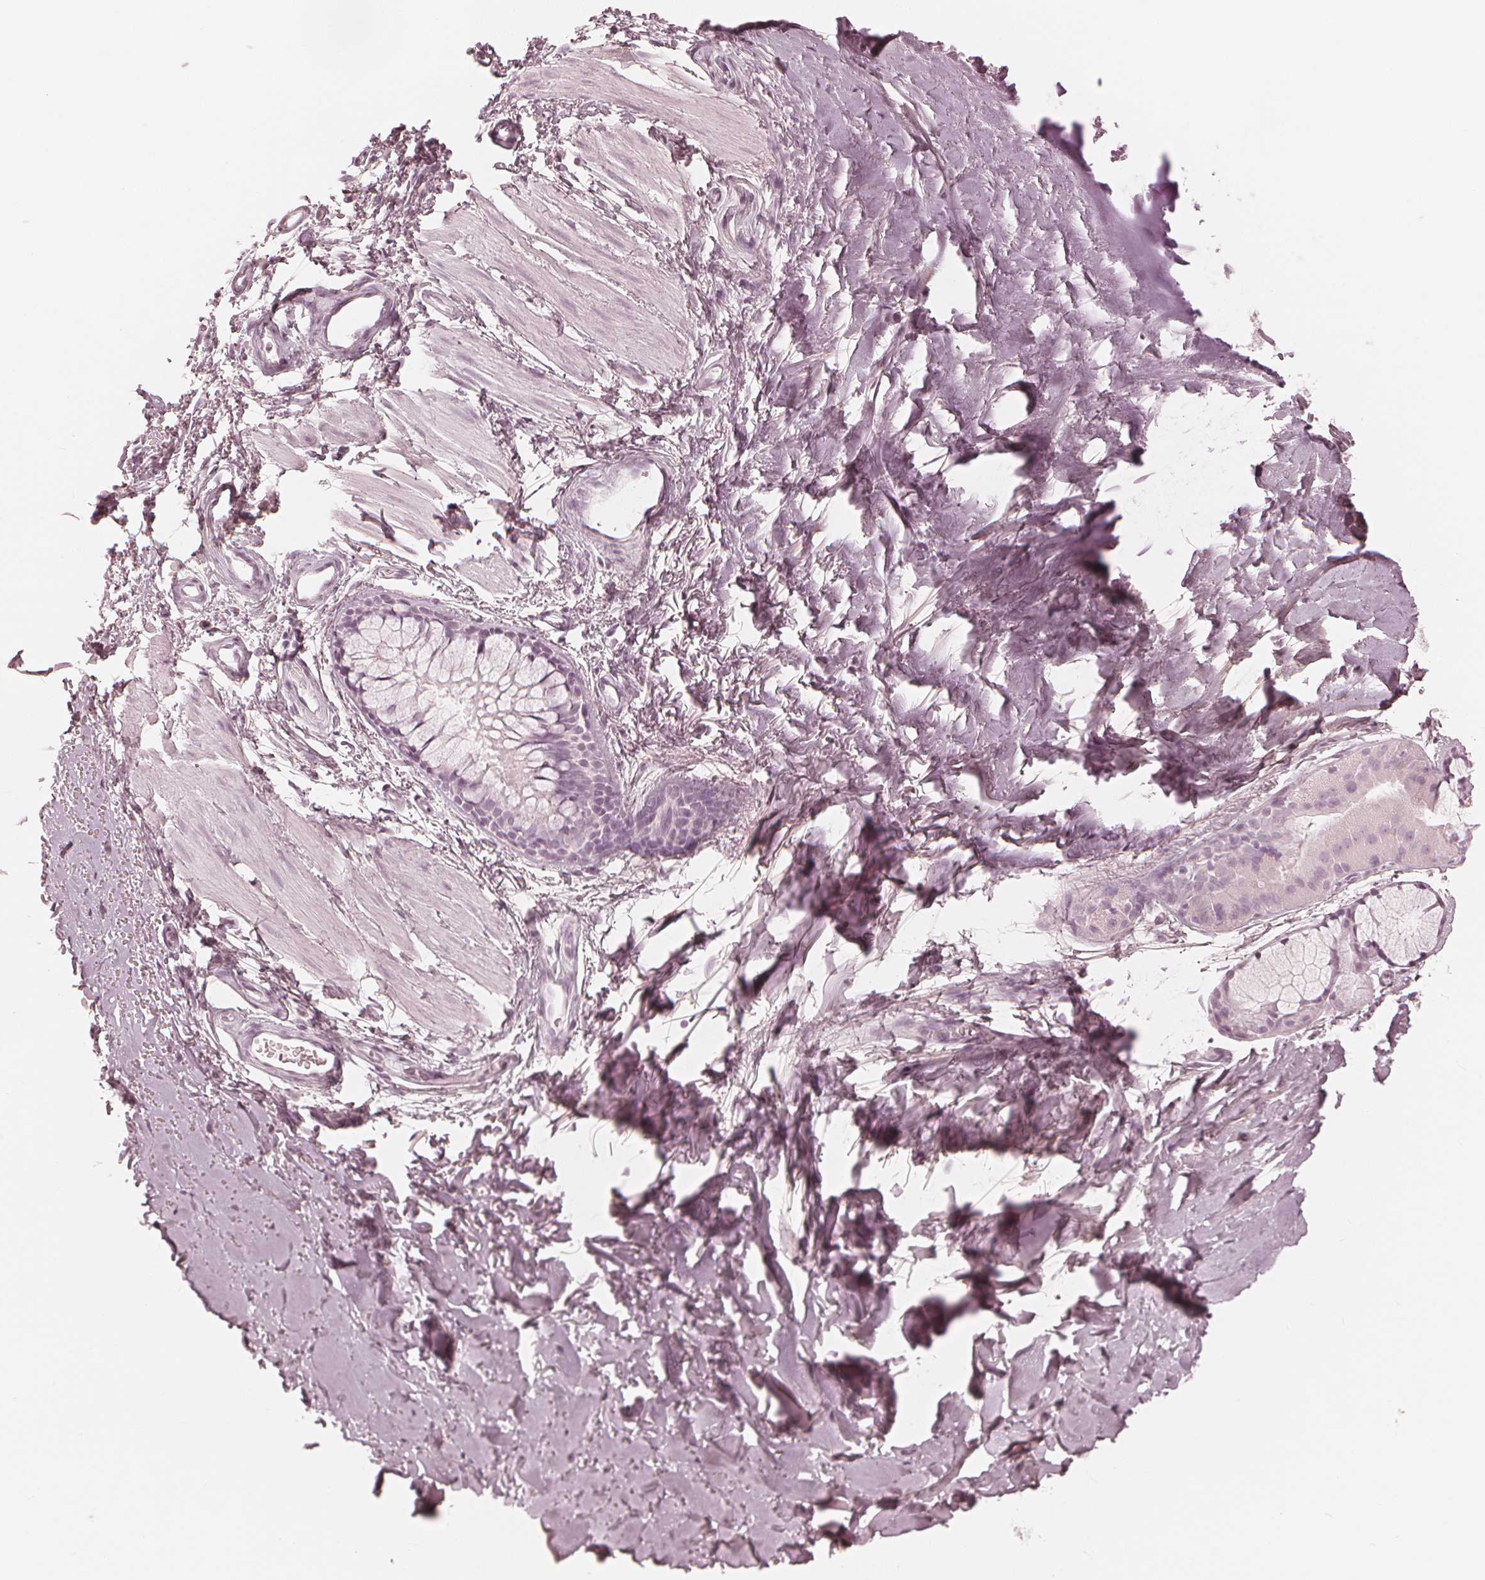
{"staining": {"intensity": "negative", "quantity": "none", "location": "none"}, "tissue": "soft tissue", "cell_type": "Chondrocytes", "image_type": "normal", "snomed": [{"axis": "morphology", "description": "Normal tissue, NOS"}, {"axis": "topography", "description": "Cartilage tissue"}, {"axis": "topography", "description": "Bronchus"}], "caption": "An immunohistochemistry histopathology image of unremarkable soft tissue is shown. There is no staining in chondrocytes of soft tissue.", "gene": "PAEP", "patient": {"sex": "female", "age": 79}}